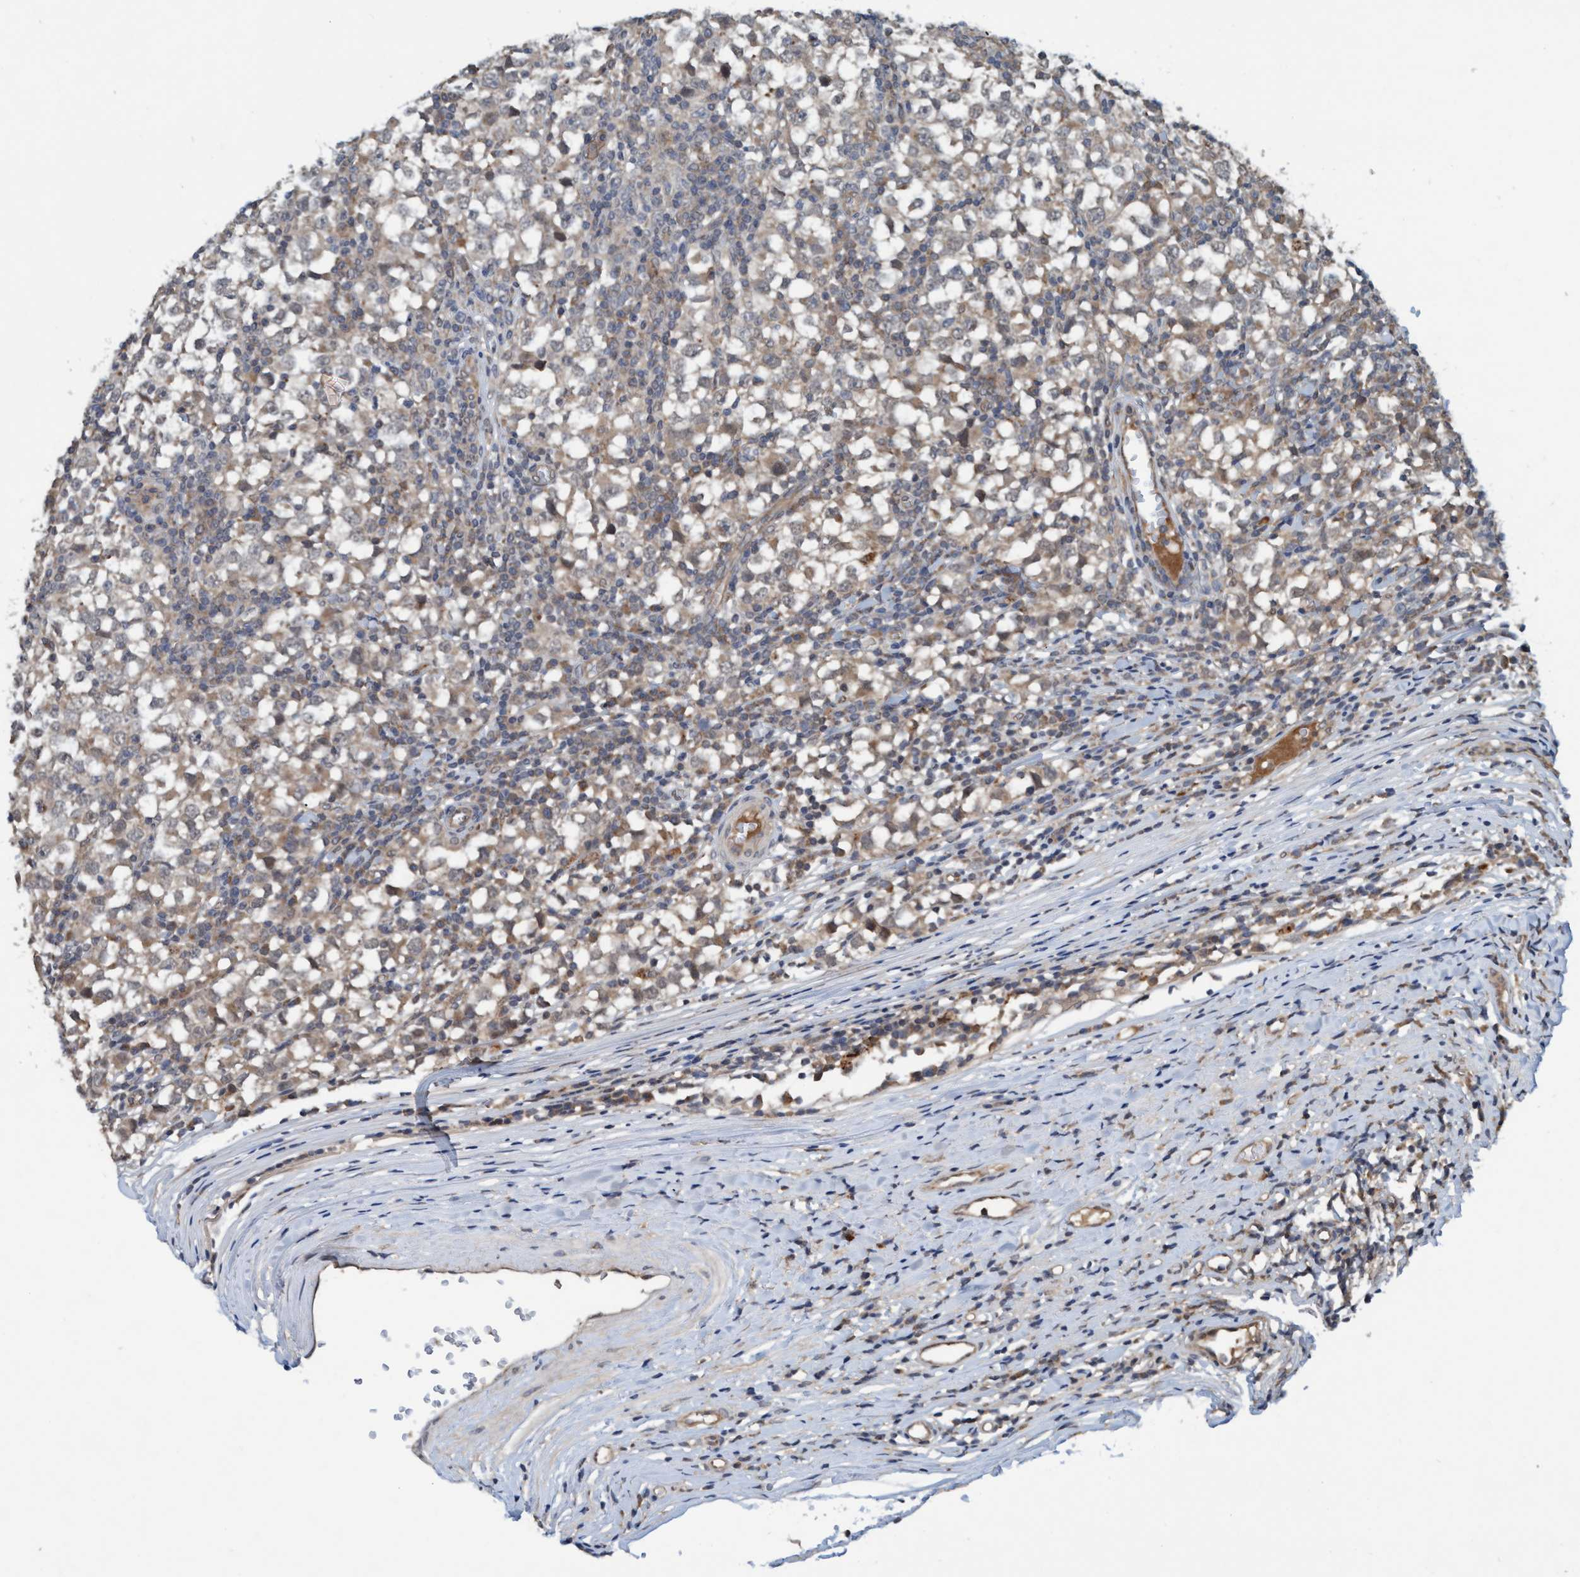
{"staining": {"intensity": "weak", "quantity": "25%-75%", "location": "cytoplasmic/membranous"}, "tissue": "testis cancer", "cell_type": "Tumor cells", "image_type": "cancer", "snomed": [{"axis": "morphology", "description": "Seminoma, NOS"}, {"axis": "topography", "description": "Testis"}], "caption": "Protein staining of seminoma (testis) tissue displays weak cytoplasmic/membranous positivity in approximately 25%-75% of tumor cells. (IHC, brightfield microscopy, high magnification).", "gene": "TRIM65", "patient": {"sex": "male", "age": 65}}